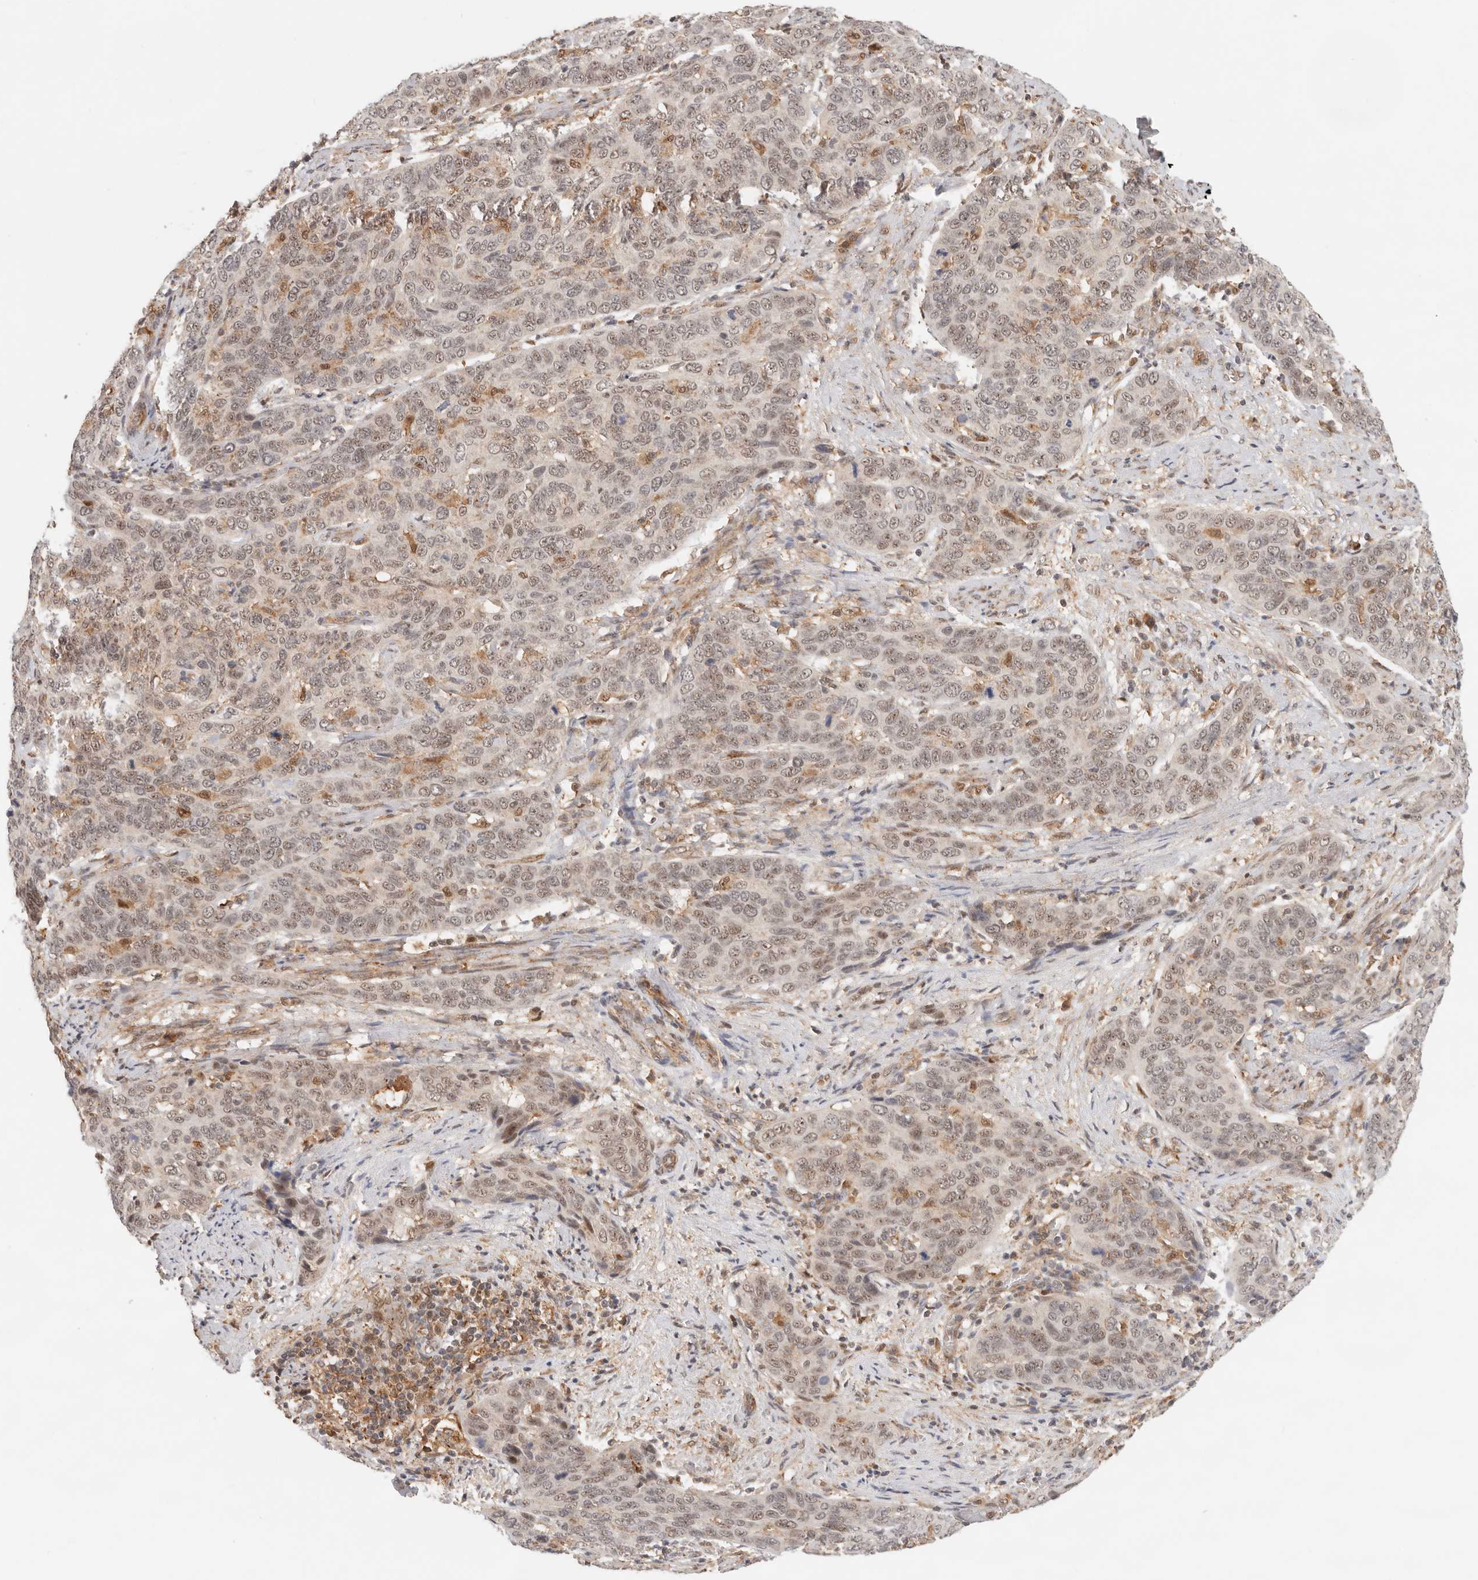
{"staining": {"intensity": "moderate", "quantity": "<25%", "location": "nuclear"}, "tissue": "cervical cancer", "cell_type": "Tumor cells", "image_type": "cancer", "snomed": [{"axis": "morphology", "description": "Squamous cell carcinoma, NOS"}, {"axis": "topography", "description": "Cervix"}], "caption": "DAB (3,3'-diaminobenzidine) immunohistochemical staining of cervical squamous cell carcinoma exhibits moderate nuclear protein expression in approximately <25% of tumor cells.", "gene": "HEXD", "patient": {"sex": "female", "age": 60}}